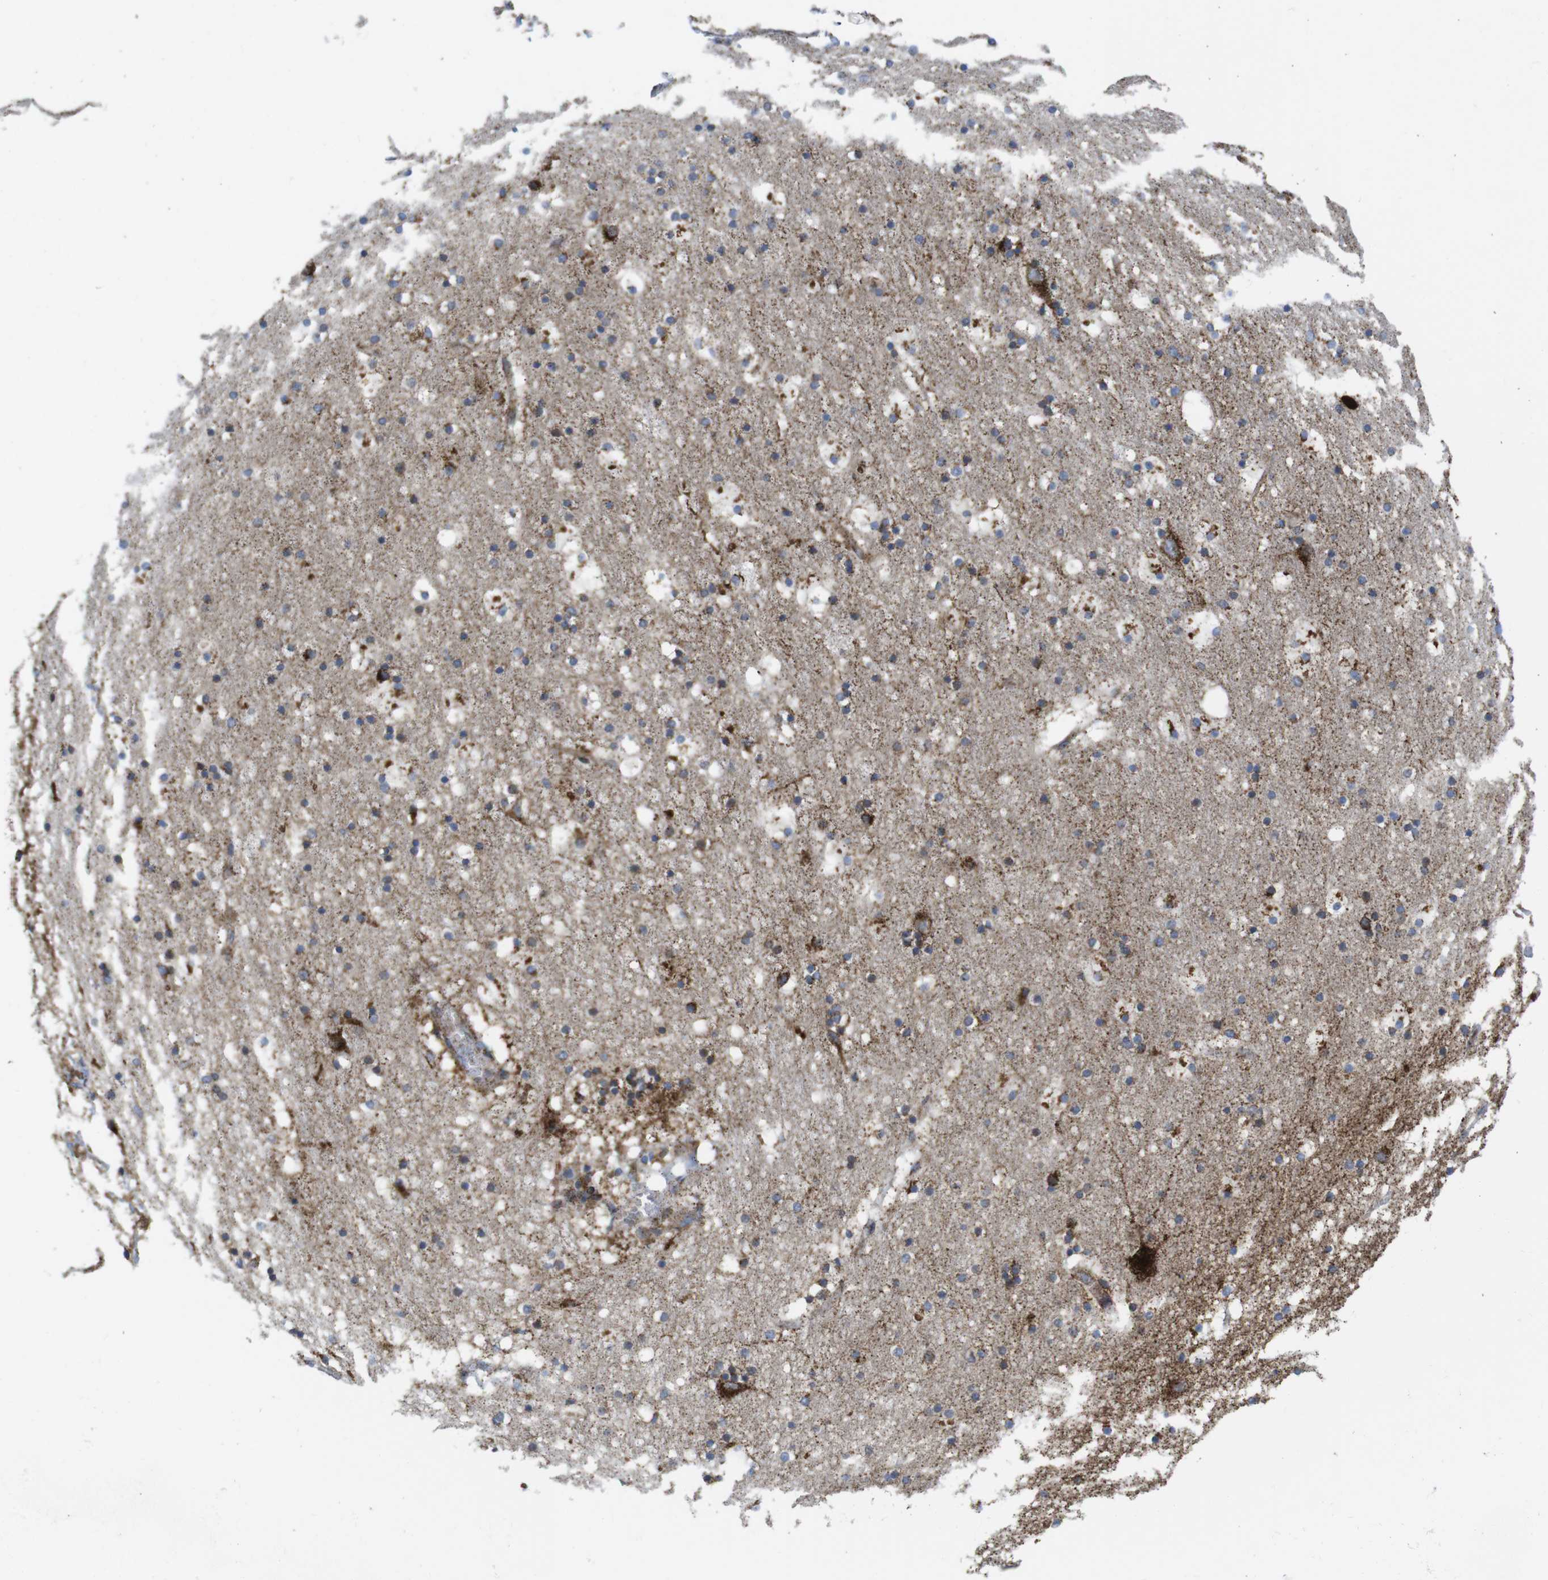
{"staining": {"intensity": "strong", "quantity": "25%-75%", "location": "cytoplasmic/membranous"}, "tissue": "hippocampus", "cell_type": "Glial cells", "image_type": "normal", "snomed": [{"axis": "morphology", "description": "Normal tissue, NOS"}, {"axis": "topography", "description": "Hippocampus"}], "caption": "Unremarkable hippocampus was stained to show a protein in brown. There is high levels of strong cytoplasmic/membranous expression in about 25%-75% of glial cells. (brown staining indicates protein expression, while blue staining denotes nuclei).", "gene": "TMEM192", "patient": {"sex": "male", "age": 45}}